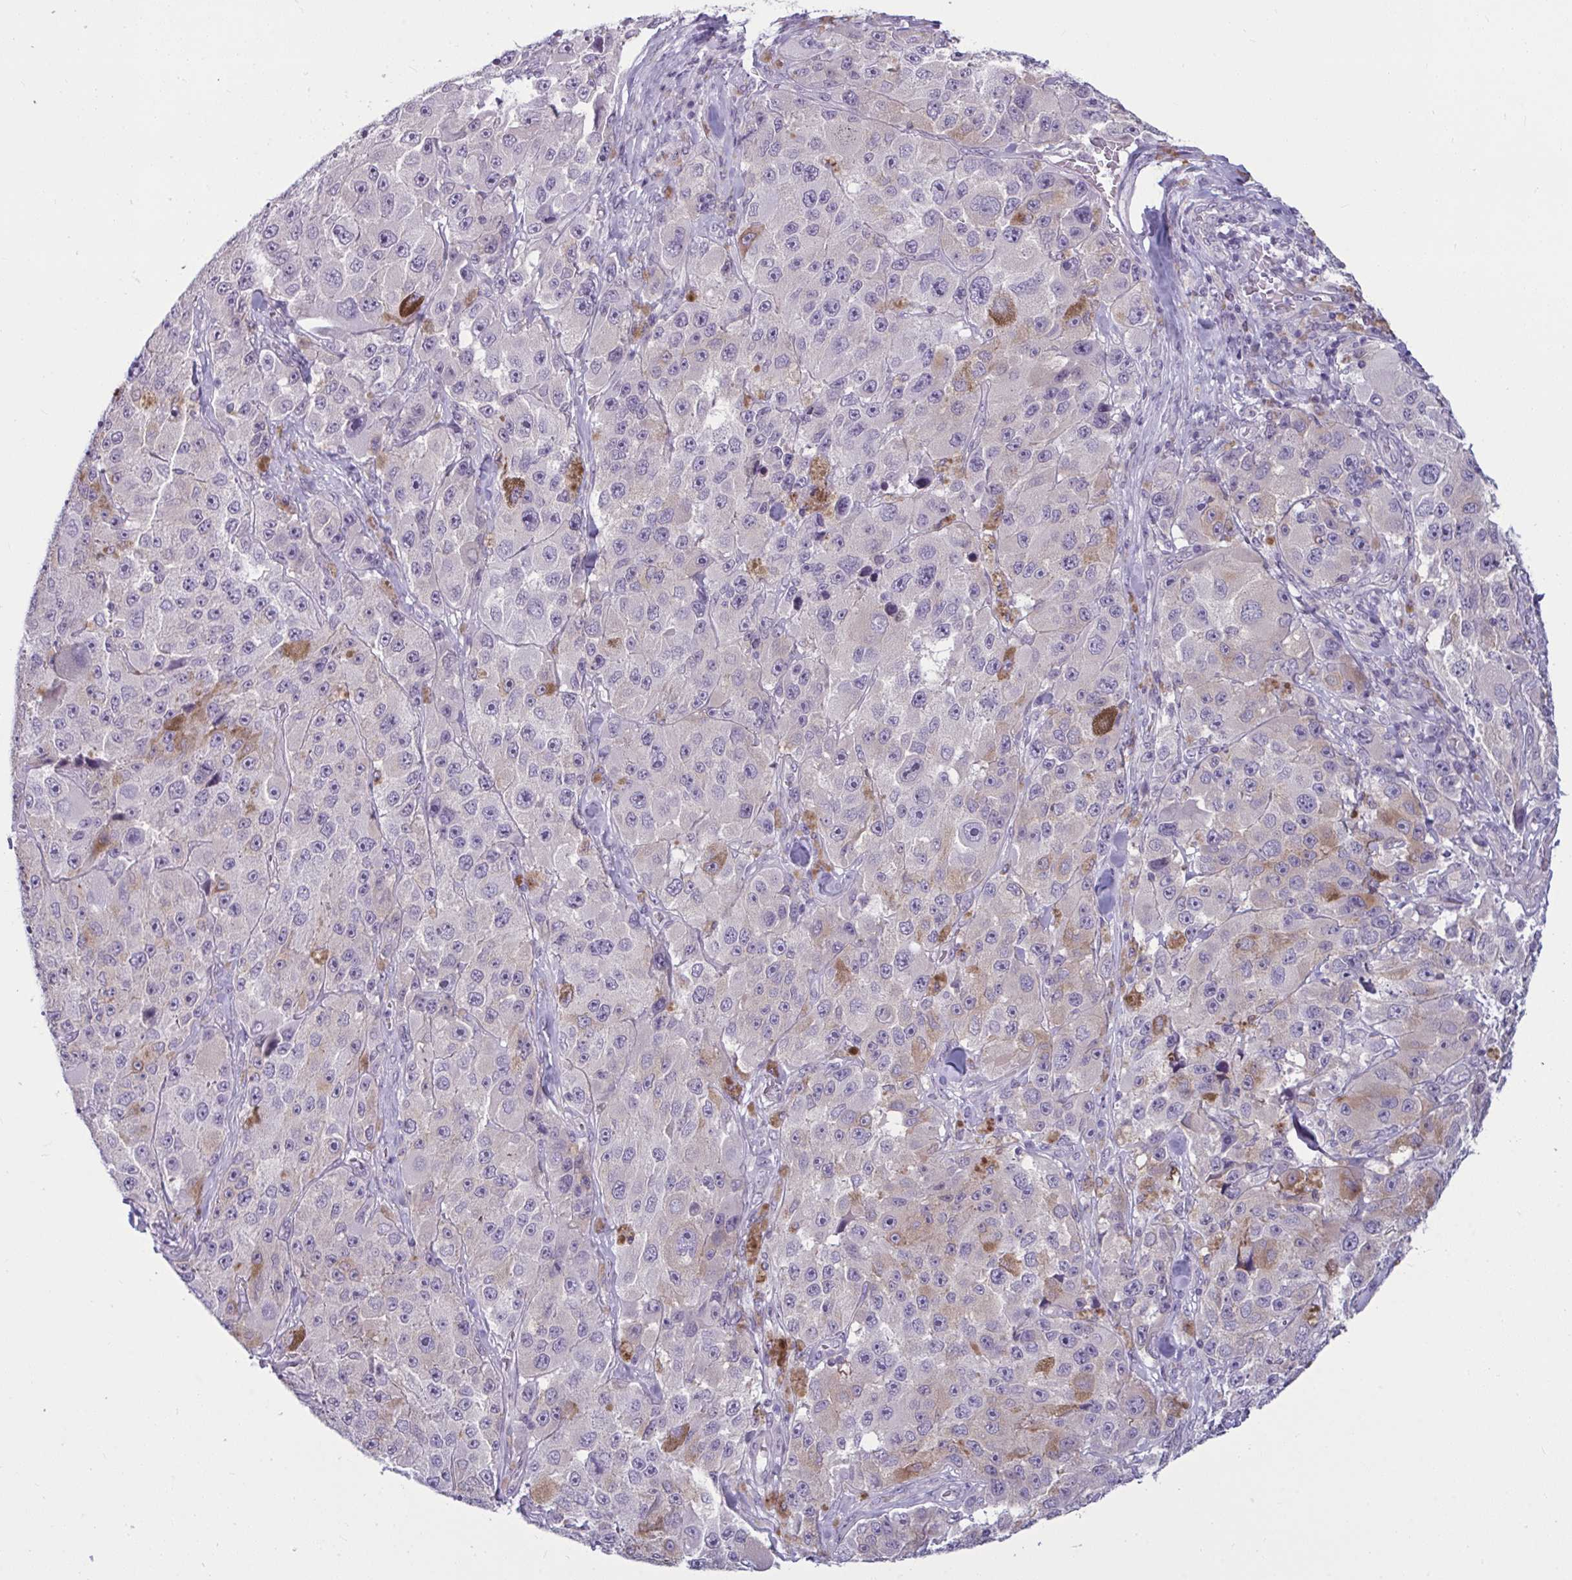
{"staining": {"intensity": "moderate", "quantity": "<25%", "location": "cytoplasmic/membranous"}, "tissue": "melanoma", "cell_type": "Tumor cells", "image_type": "cancer", "snomed": [{"axis": "morphology", "description": "Malignant melanoma, Metastatic site"}, {"axis": "topography", "description": "Lymph node"}], "caption": "Protein expression analysis of human malignant melanoma (metastatic site) reveals moderate cytoplasmic/membranous positivity in approximately <25% of tumor cells. Nuclei are stained in blue.", "gene": "TBC1D4", "patient": {"sex": "male", "age": 62}}